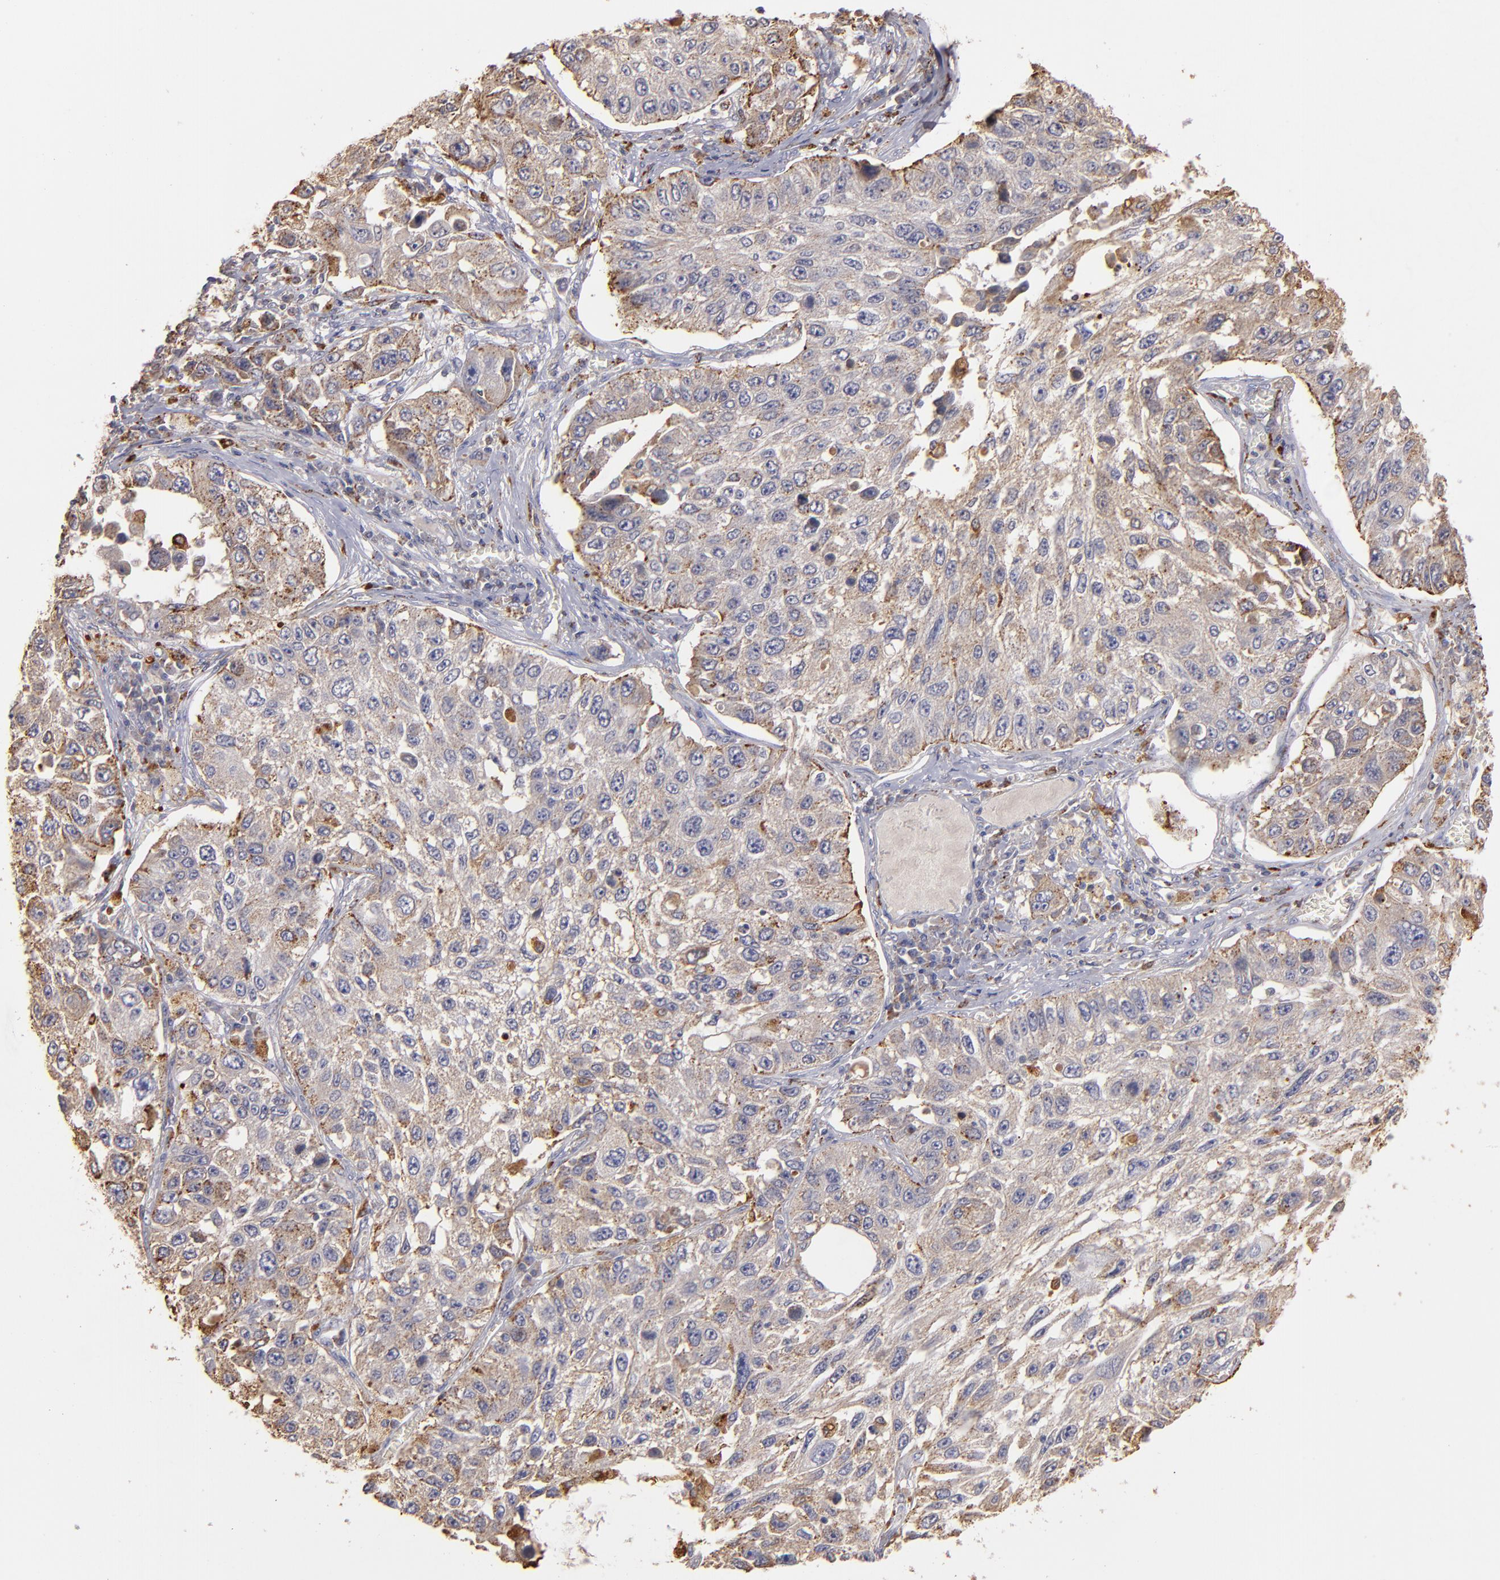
{"staining": {"intensity": "moderate", "quantity": ">75%", "location": "cytoplasmic/membranous"}, "tissue": "lung cancer", "cell_type": "Tumor cells", "image_type": "cancer", "snomed": [{"axis": "morphology", "description": "Squamous cell carcinoma, NOS"}, {"axis": "topography", "description": "Lung"}], "caption": "Lung cancer (squamous cell carcinoma) was stained to show a protein in brown. There is medium levels of moderate cytoplasmic/membranous positivity in approximately >75% of tumor cells.", "gene": "TRAF1", "patient": {"sex": "male", "age": 71}}